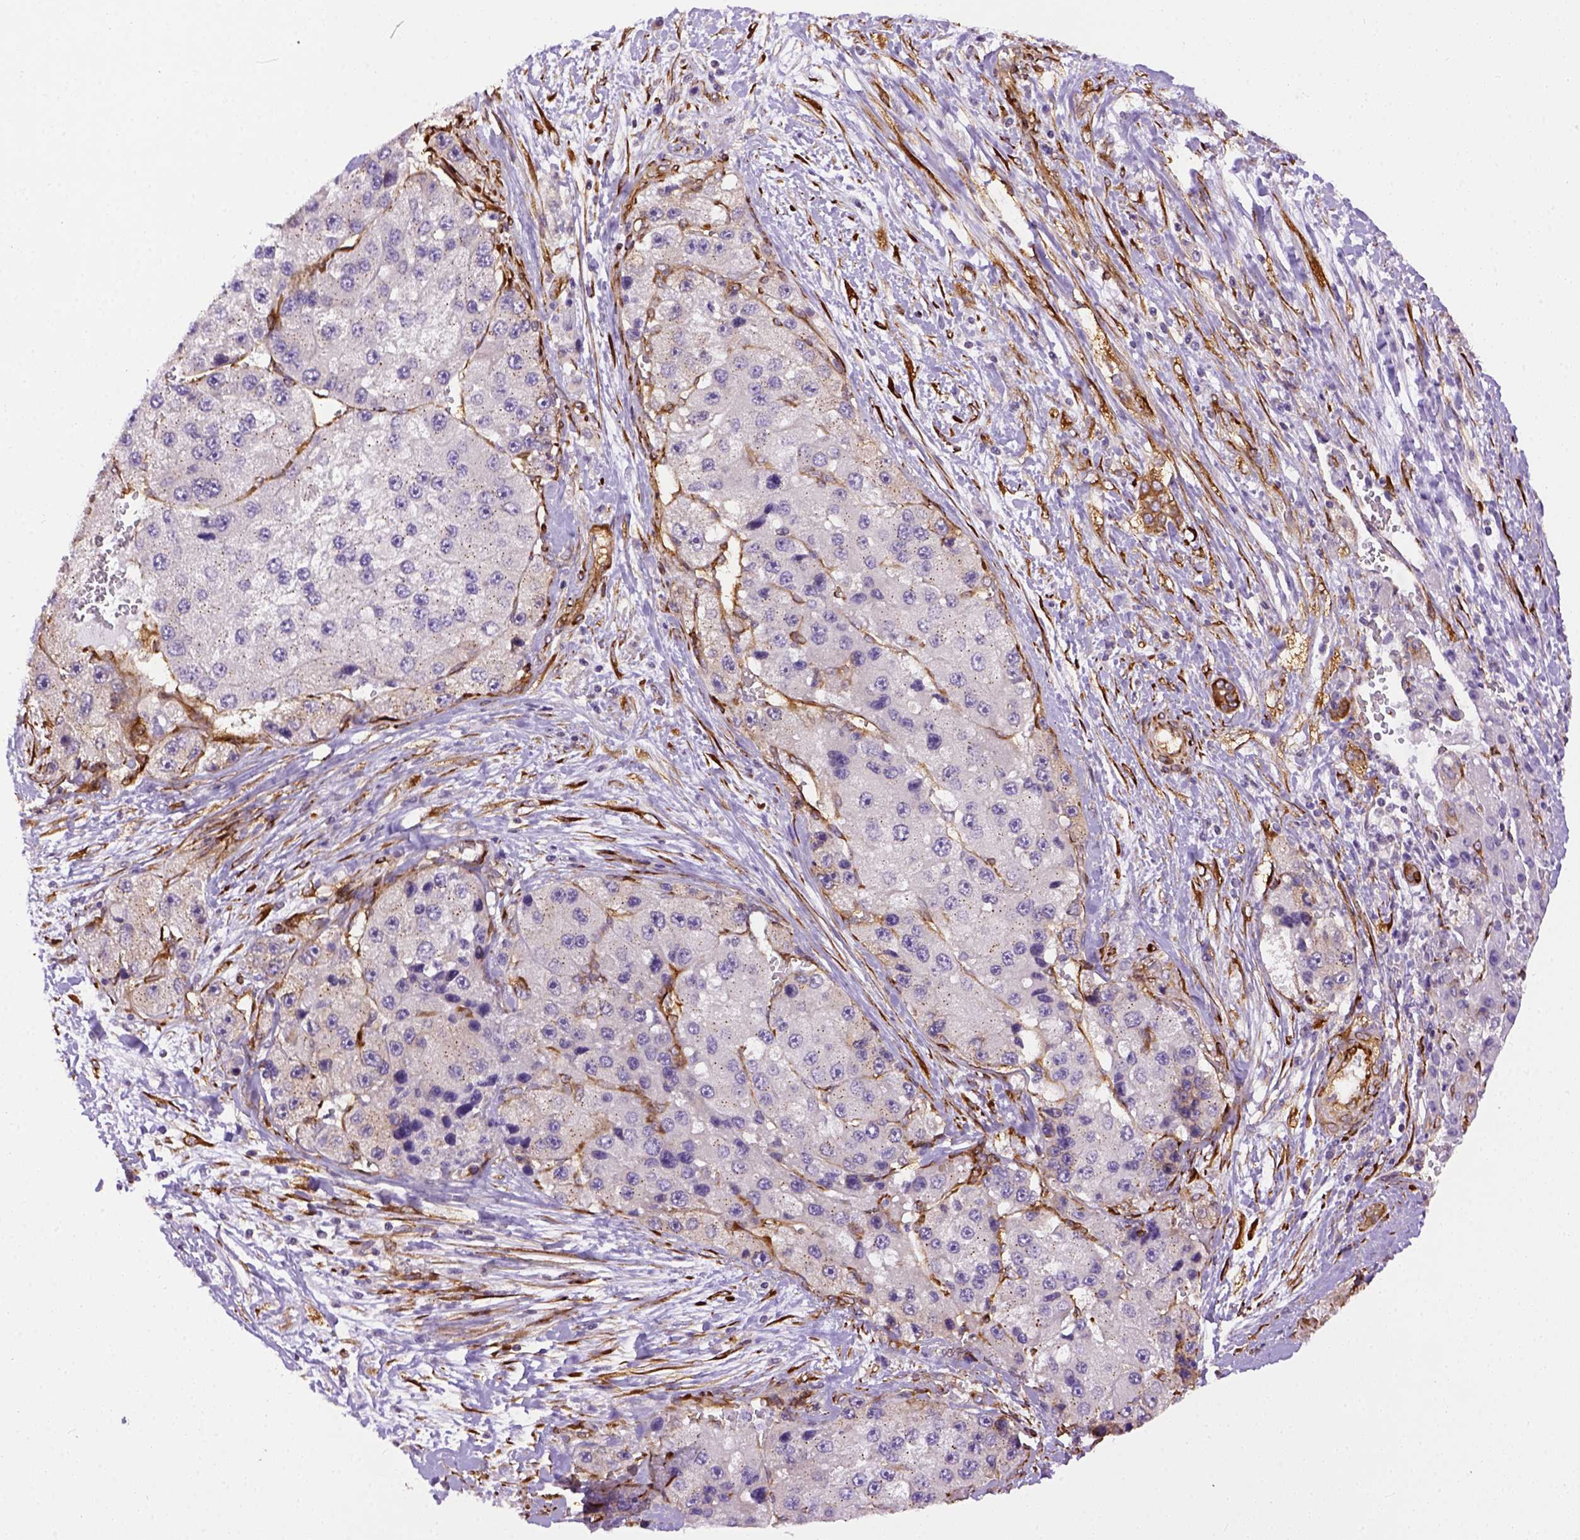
{"staining": {"intensity": "negative", "quantity": "none", "location": "none"}, "tissue": "liver cancer", "cell_type": "Tumor cells", "image_type": "cancer", "snomed": [{"axis": "morphology", "description": "Carcinoma, Hepatocellular, NOS"}, {"axis": "topography", "description": "Liver"}], "caption": "IHC photomicrograph of neoplastic tissue: hepatocellular carcinoma (liver) stained with DAB demonstrates no significant protein expression in tumor cells.", "gene": "KAZN", "patient": {"sex": "female", "age": 73}}